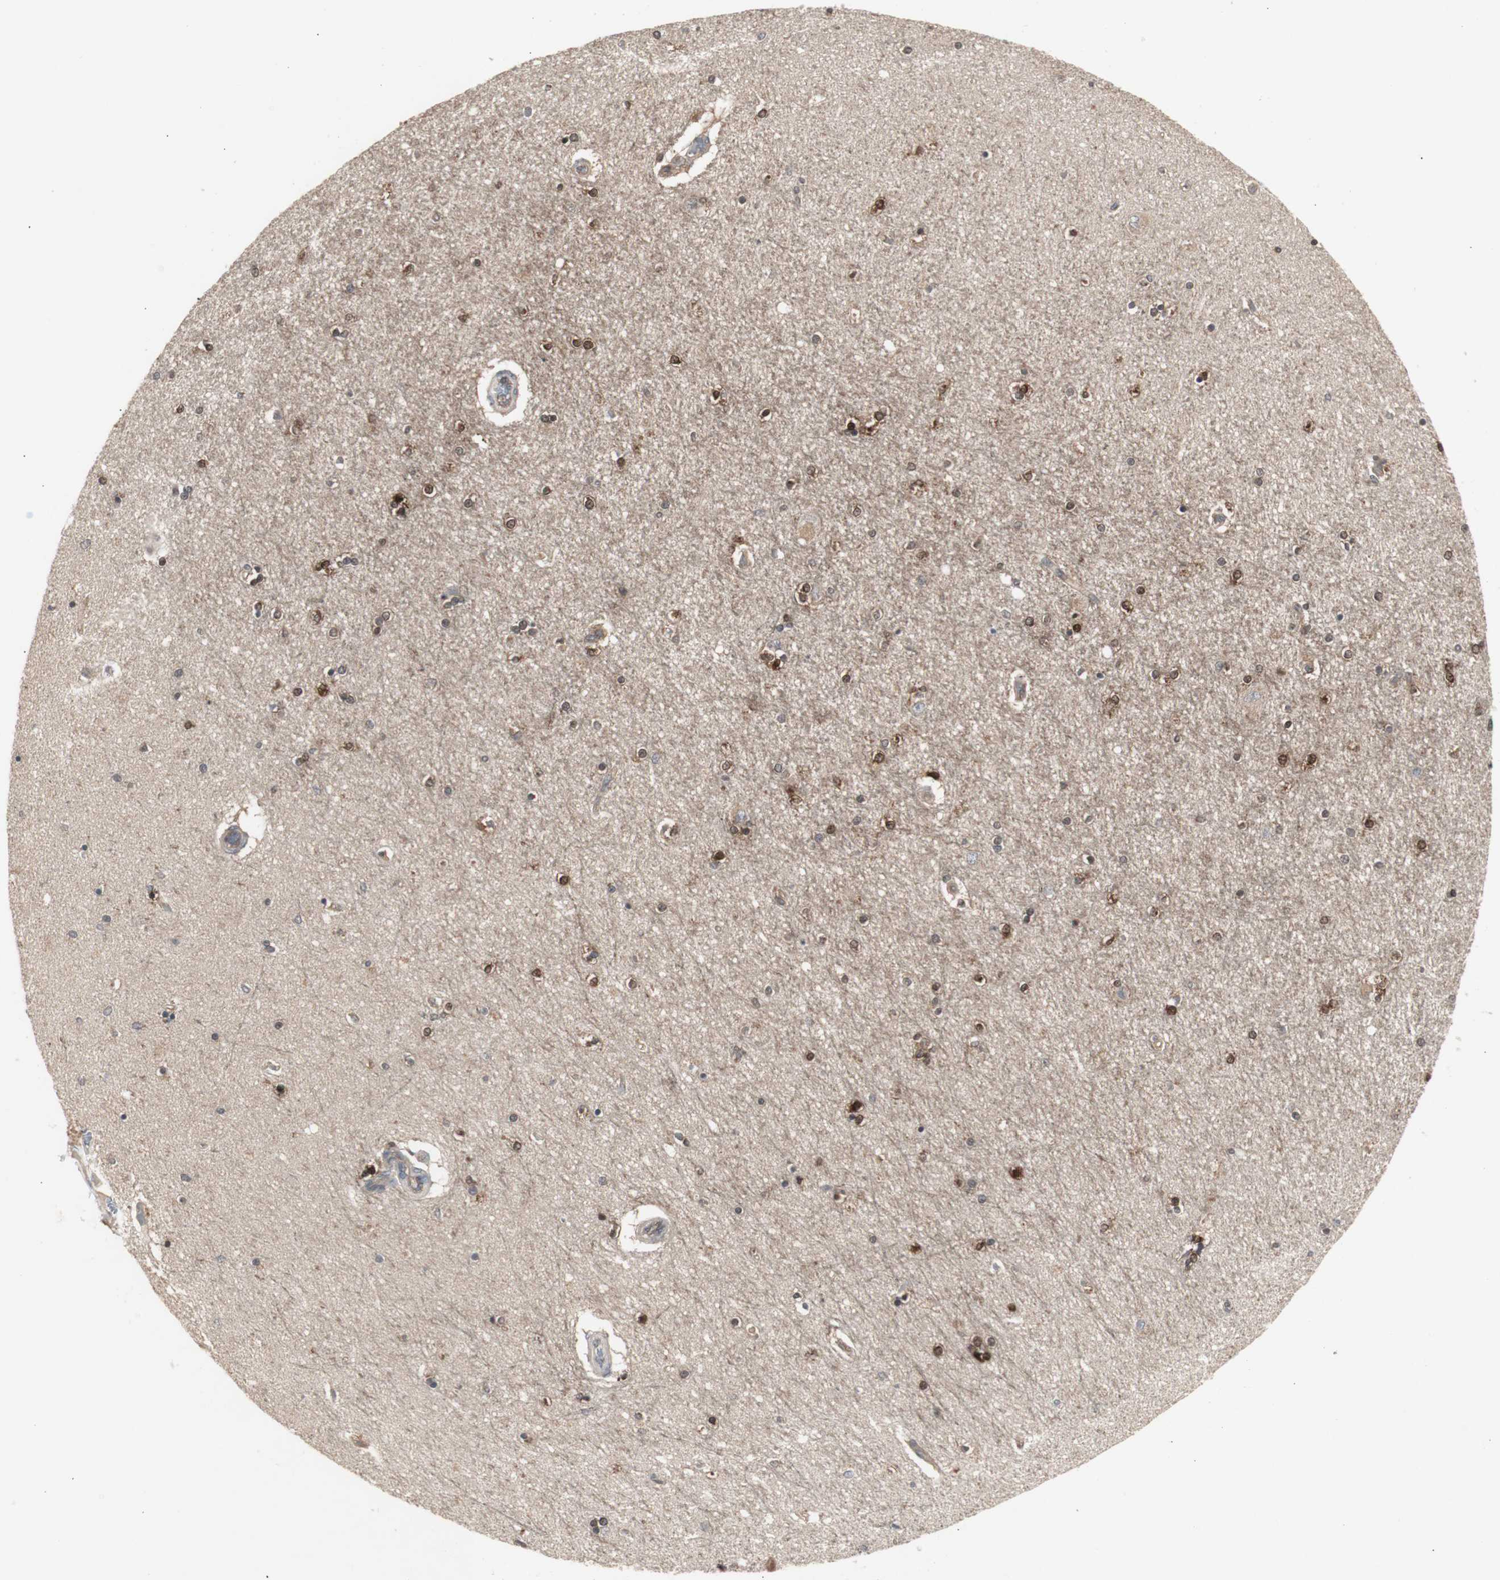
{"staining": {"intensity": "moderate", "quantity": "25%-75%", "location": "cytoplasmic/membranous,nuclear"}, "tissue": "hippocampus", "cell_type": "Glial cells", "image_type": "normal", "snomed": [{"axis": "morphology", "description": "Normal tissue, NOS"}, {"axis": "topography", "description": "Hippocampus"}], "caption": "Human hippocampus stained with a brown dye exhibits moderate cytoplasmic/membranous,nuclear positive expression in approximately 25%-75% of glial cells.", "gene": "CHURC1", "patient": {"sex": "female", "age": 54}}